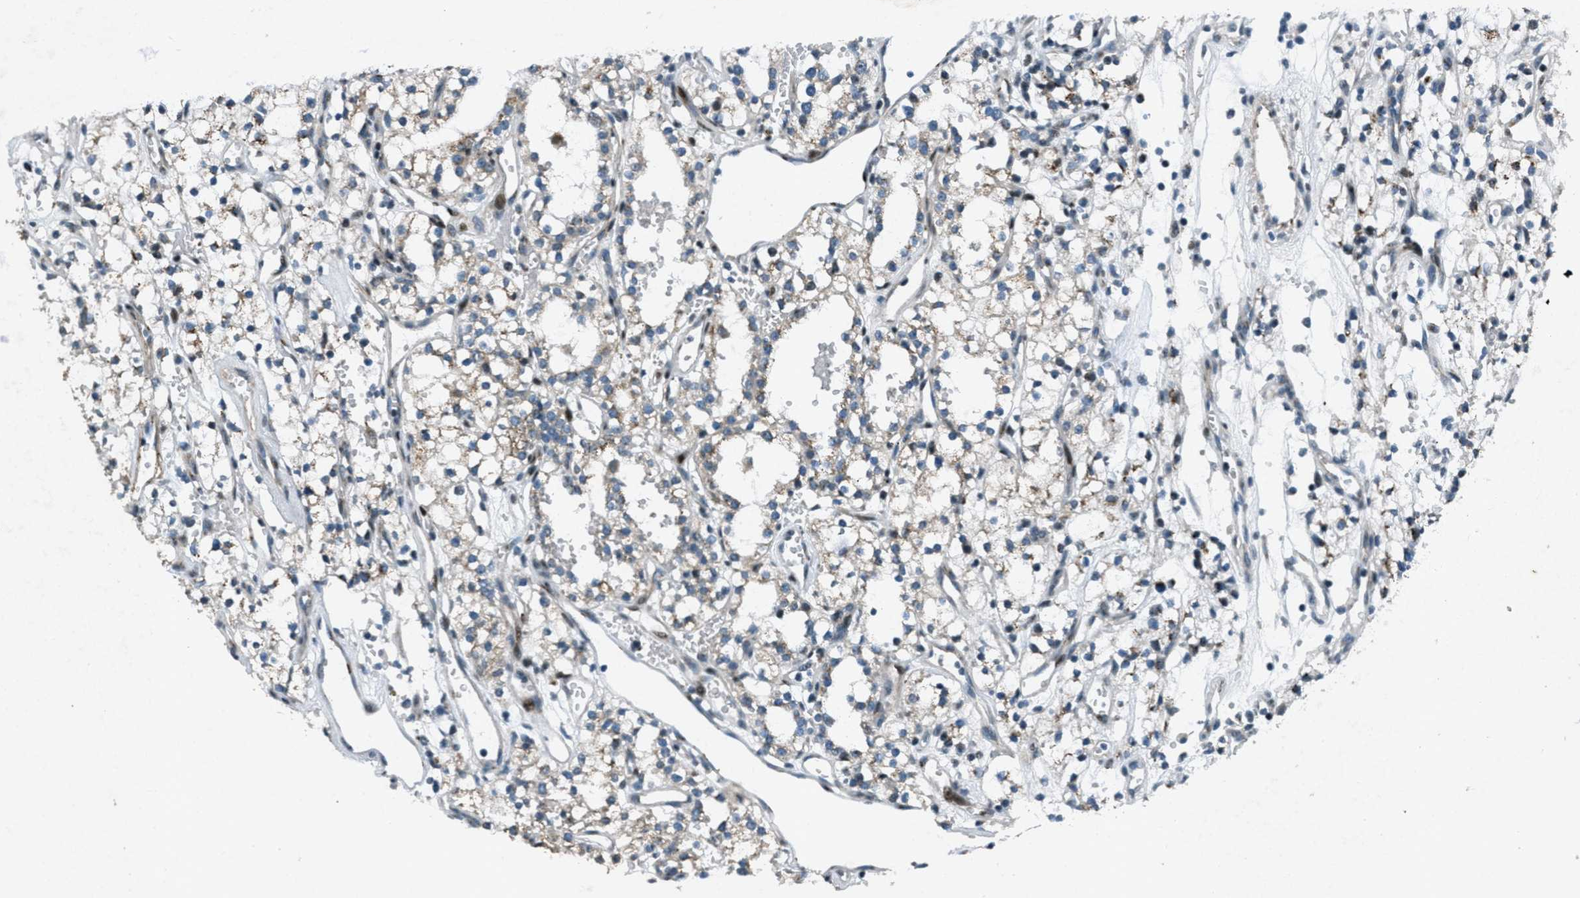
{"staining": {"intensity": "weak", "quantity": "<25%", "location": "cytoplasmic/membranous"}, "tissue": "renal cancer", "cell_type": "Tumor cells", "image_type": "cancer", "snomed": [{"axis": "morphology", "description": "Adenocarcinoma, NOS"}, {"axis": "topography", "description": "Kidney"}], "caption": "This is a photomicrograph of immunohistochemistry (IHC) staining of adenocarcinoma (renal), which shows no positivity in tumor cells.", "gene": "GPC6", "patient": {"sex": "male", "age": 59}}